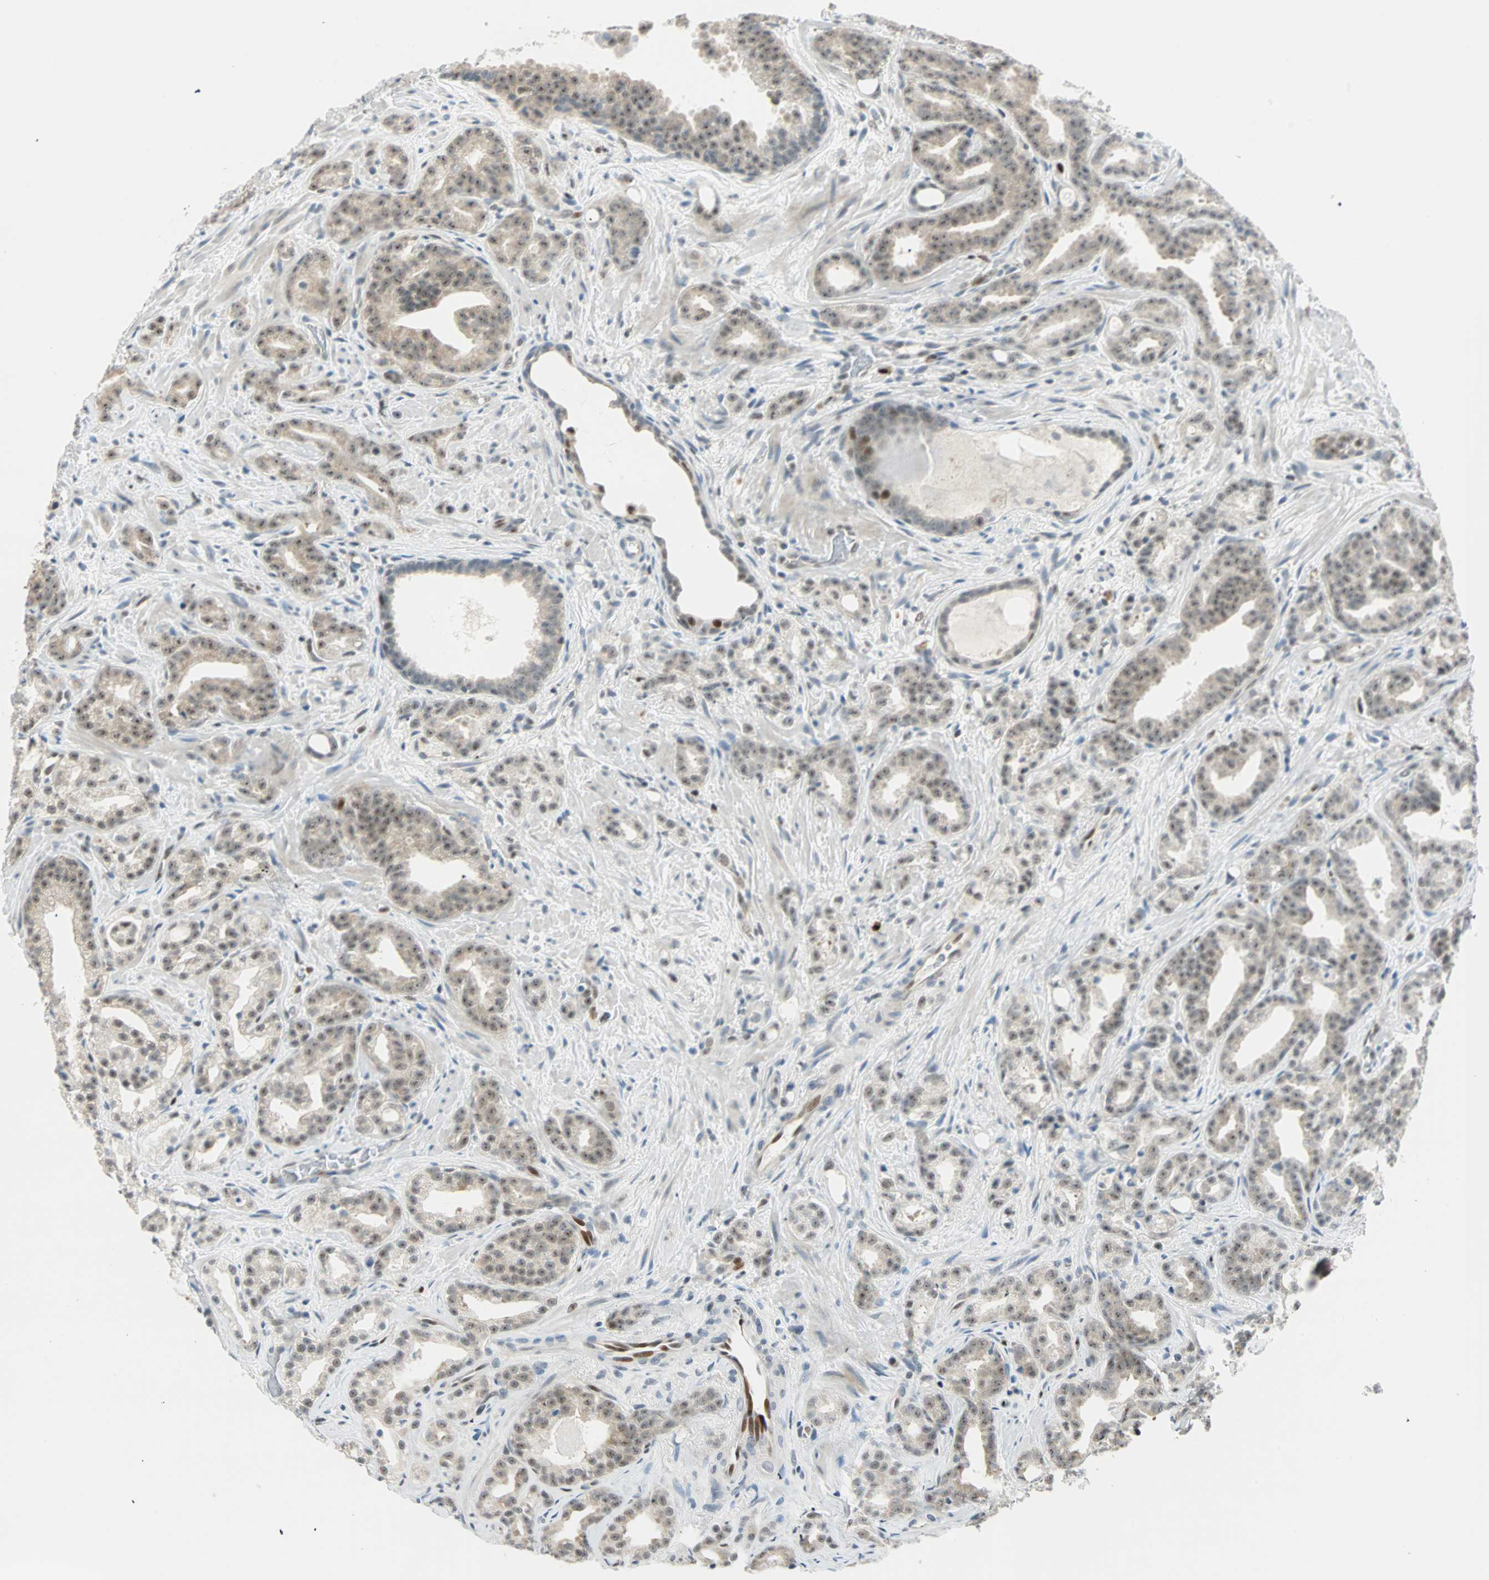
{"staining": {"intensity": "weak", "quantity": "<25%", "location": "cytoplasmic/membranous"}, "tissue": "prostate cancer", "cell_type": "Tumor cells", "image_type": "cancer", "snomed": [{"axis": "morphology", "description": "Adenocarcinoma, Low grade"}, {"axis": "topography", "description": "Prostate"}], "caption": "Immunohistochemistry (IHC) photomicrograph of prostate cancer (low-grade adenocarcinoma) stained for a protein (brown), which reveals no staining in tumor cells.", "gene": "MSX2", "patient": {"sex": "male", "age": 63}}